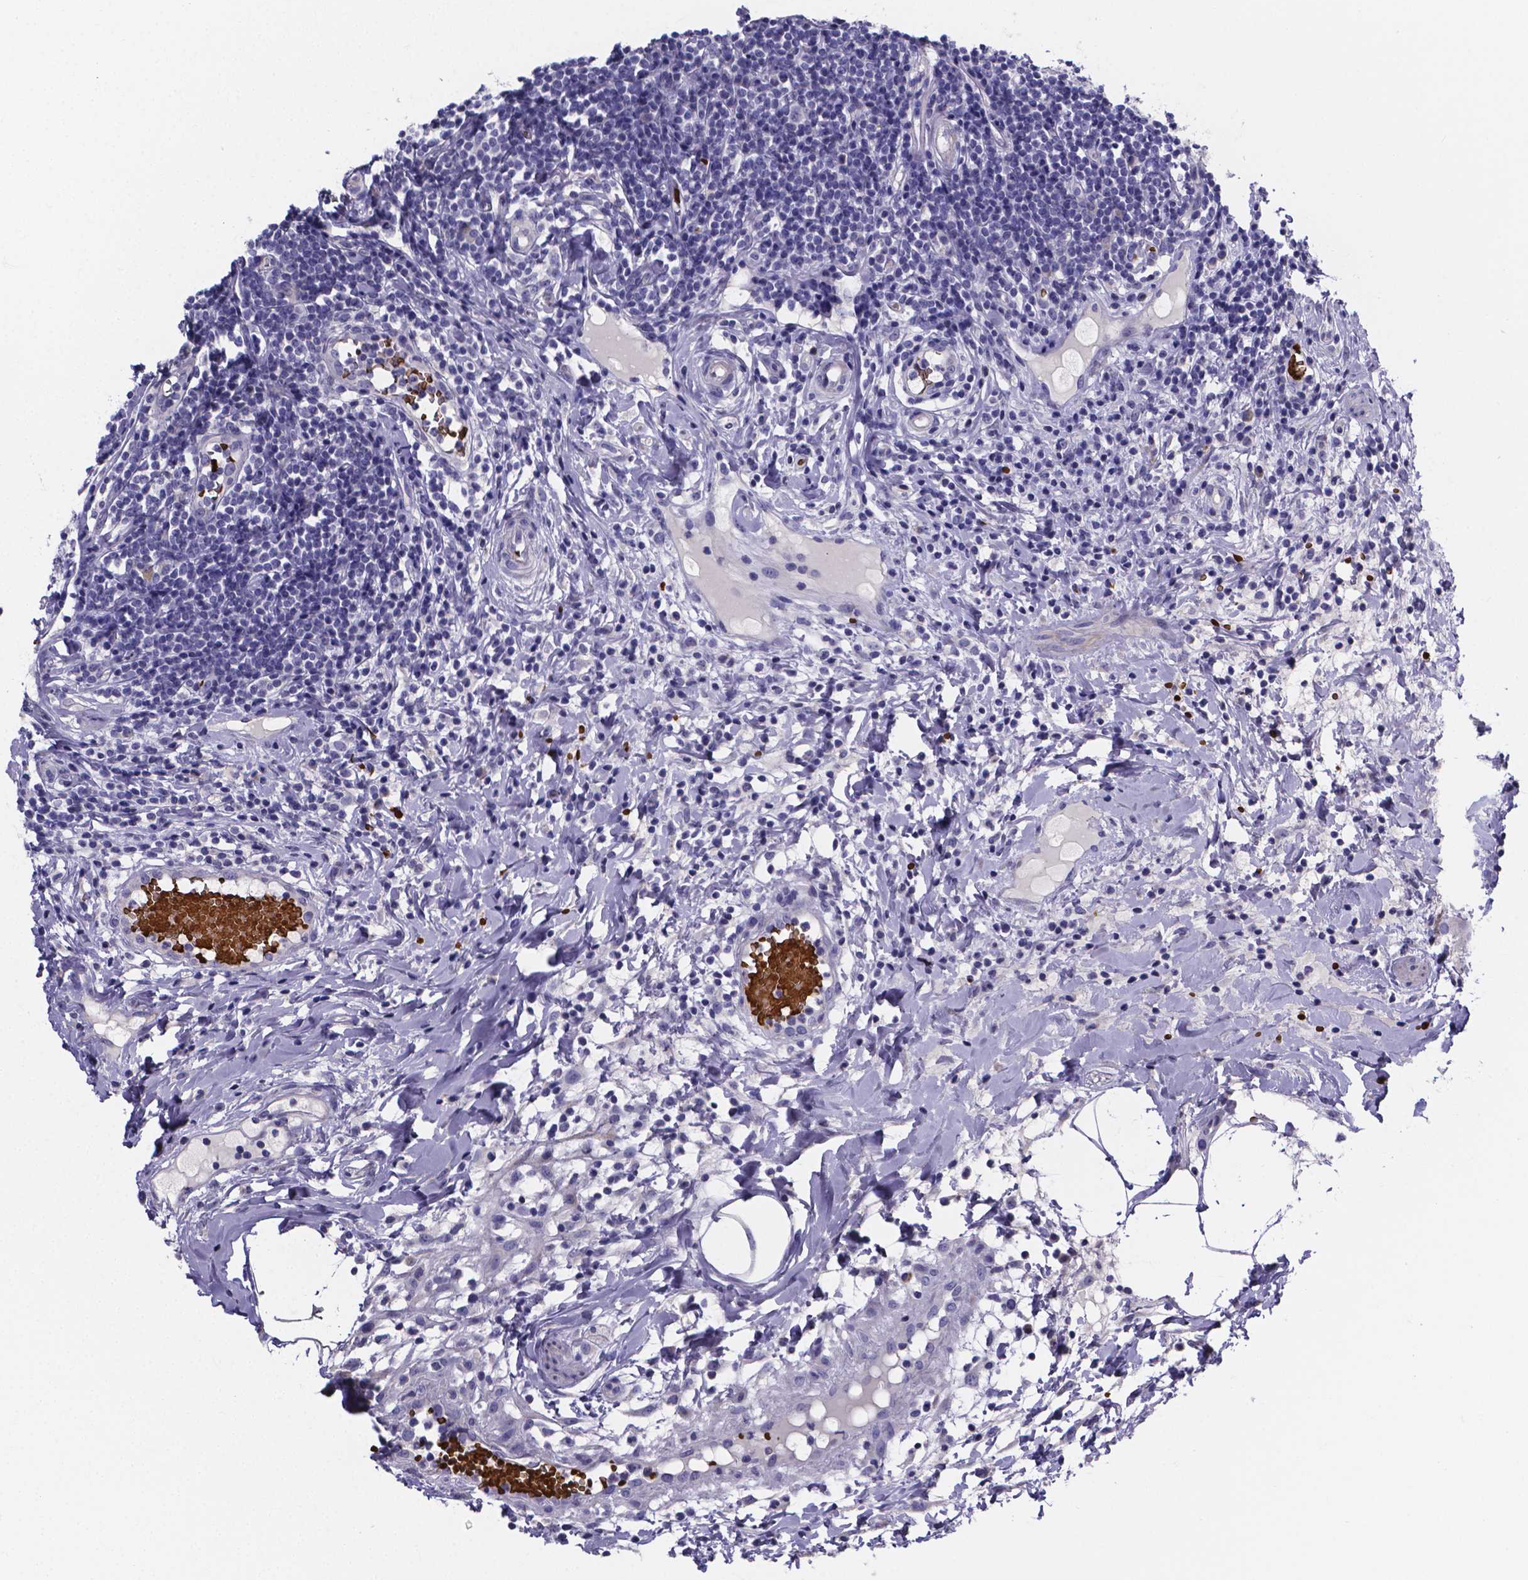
{"staining": {"intensity": "negative", "quantity": "none", "location": "none"}, "tissue": "appendix", "cell_type": "Glandular cells", "image_type": "normal", "snomed": [{"axis": "morphology", "description": "Normal tissue, NOS"}, {"axis": "morphology", "description": "Inflammation, NOS"}, {"axis": "topography", "description": "Appendix"}], "caption": "Glandular cells are negative for brown protein staining in normal appendix.", "gene": "GABRA3", "patient": {"sex": "male", "age": 16}}